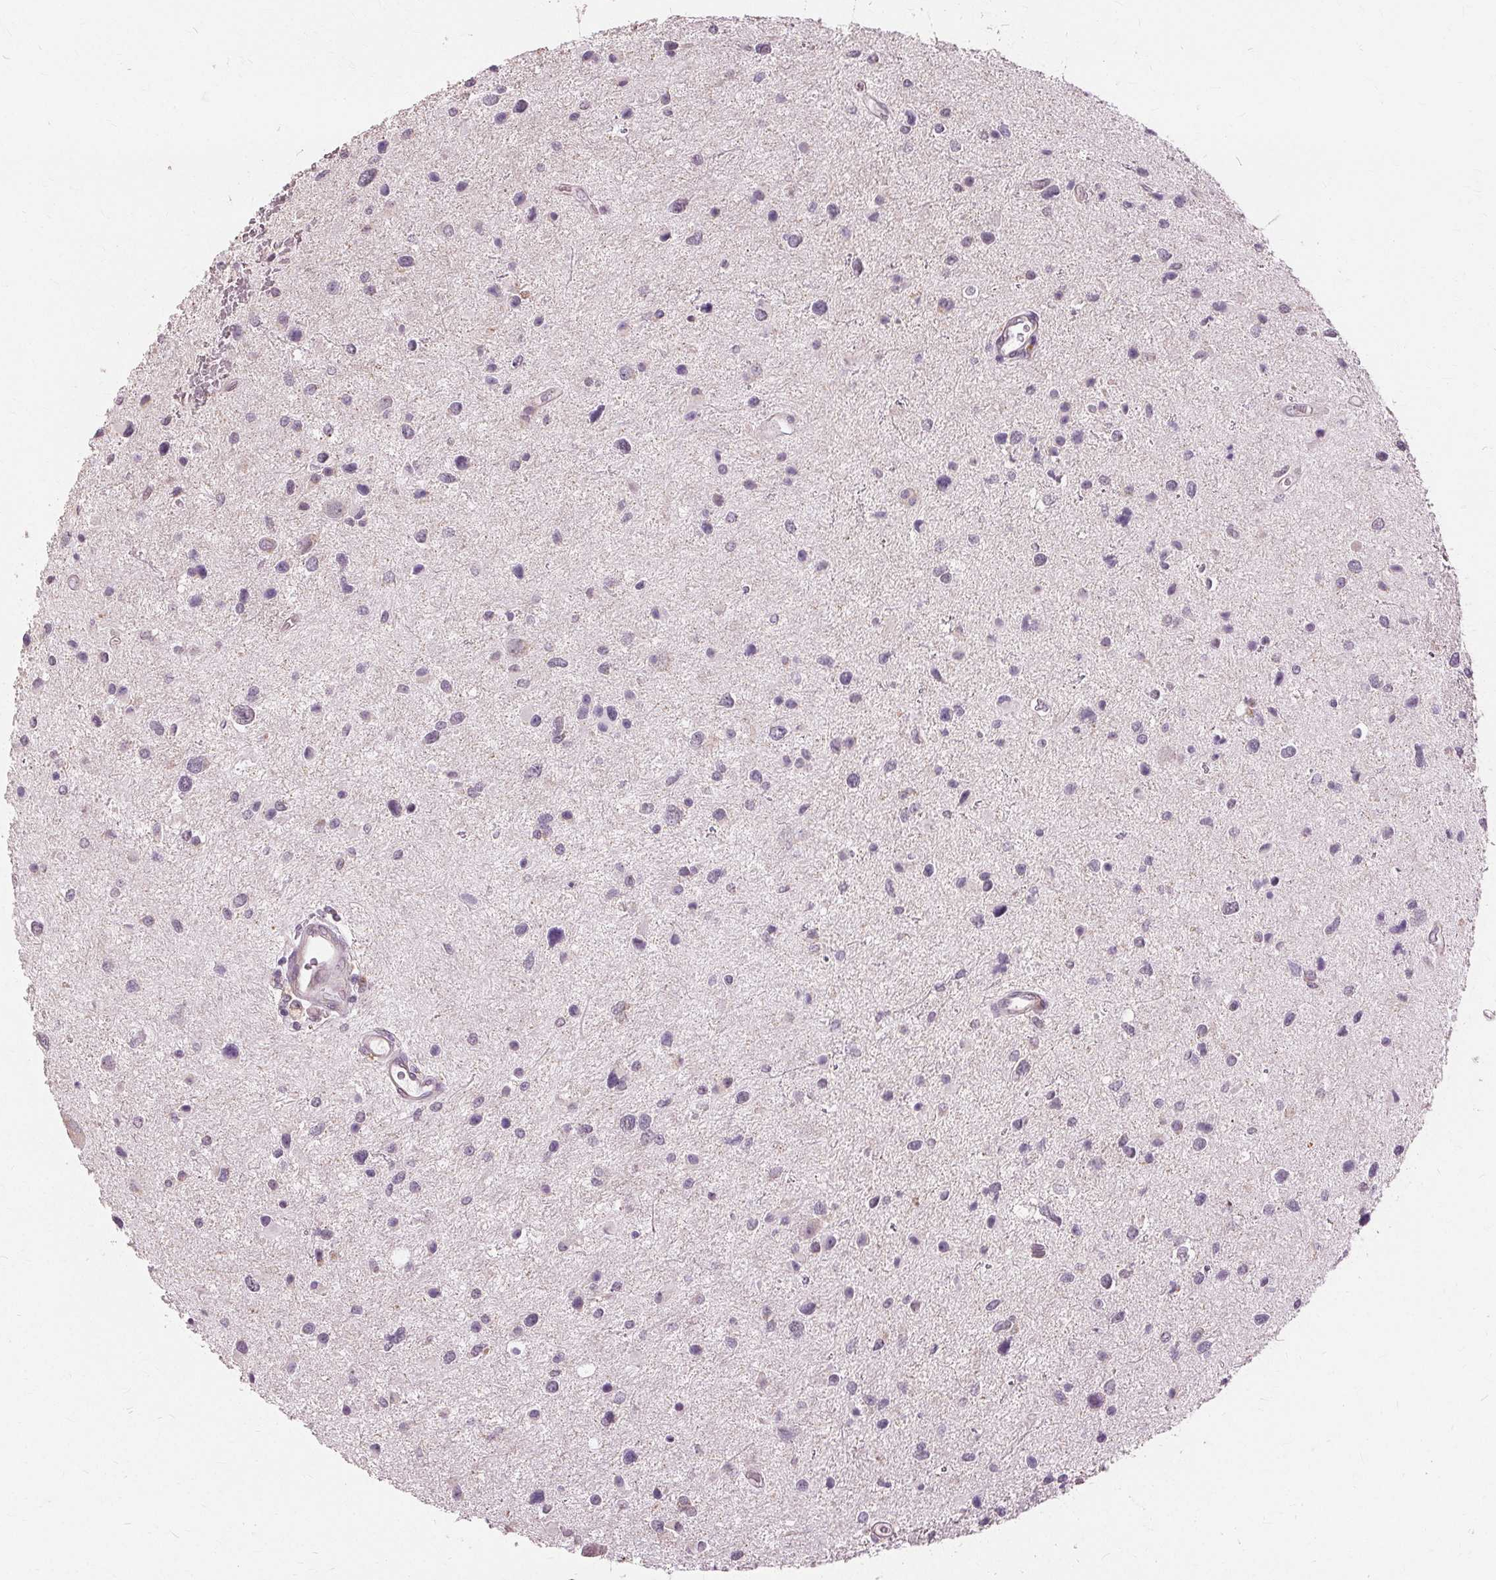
{"staining": {"intensity": "negative", "quantity": "none", "location": "none"}, "tissue": "glioma", "cell_type": "Tumor cells", "image_type": "cancer", "snomed": [{"axis": "morphology", "description": "Glioma, malignant, Low grade"}, {"axis": "topography", "description": "Brain"}], "caption": "Protein analysis of glioma shows no significant staining in tumor cells.", "gene": "SIGLEC6", "patient": {"sex": "female", "age": 32}}